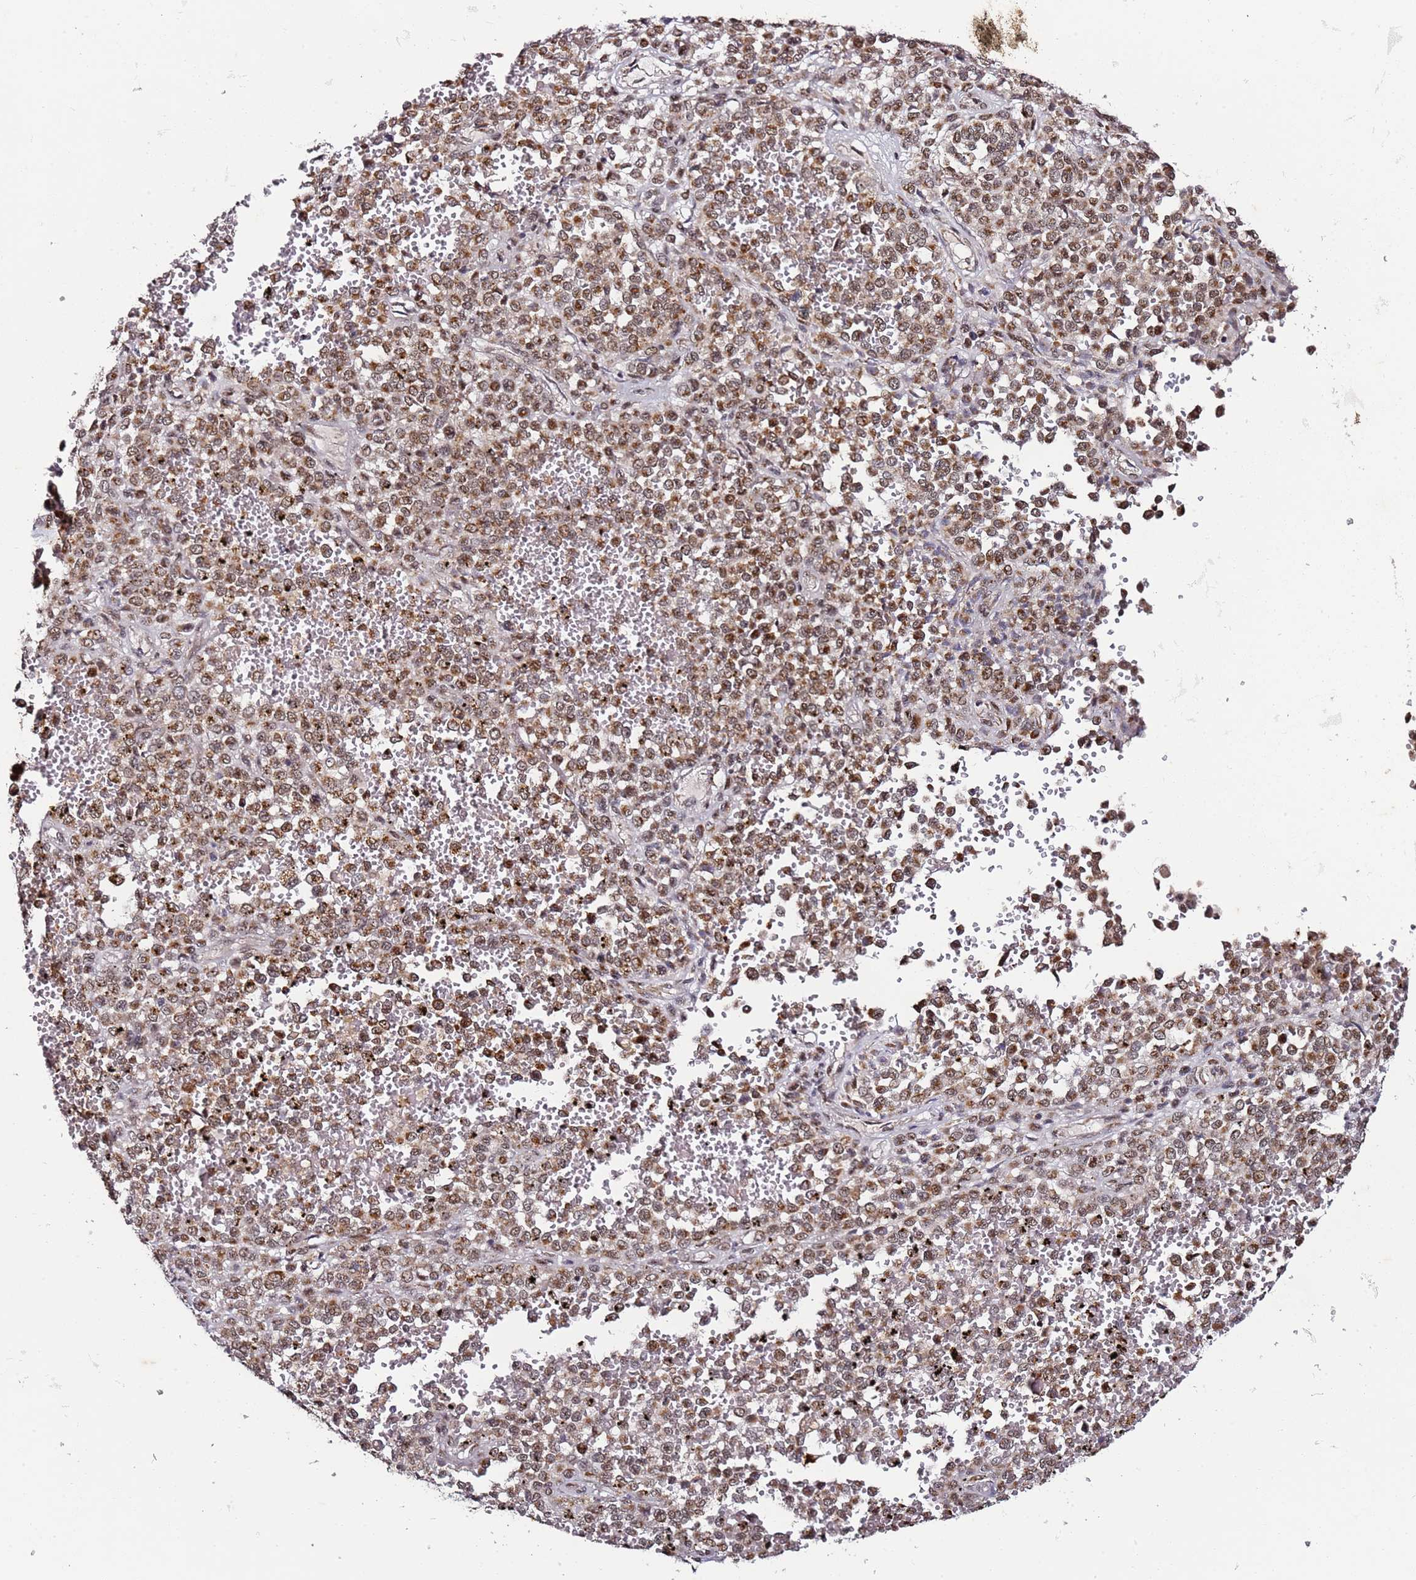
{"staining": {"intensity": "moderate", "quantity": ">75%", "location": "cytoplasmic/membranous,nuclear"}, "tissue": "melanoma", "cell_type": "Tumor cells", "image_type": "cancer", "snomed": [{"axis": "morphology", "description": "Malignant melanoma, Metastatic site"}, {"axis": "topography", "description": "Pancreas"}], "caption": "A brown stain labels moderate cytoplasmic/membranous and nuclear positivity of a protein in melanoma tumor cells.", "gene": "TP53AIP1", "patient": {"sex": "female", "age": 30}}